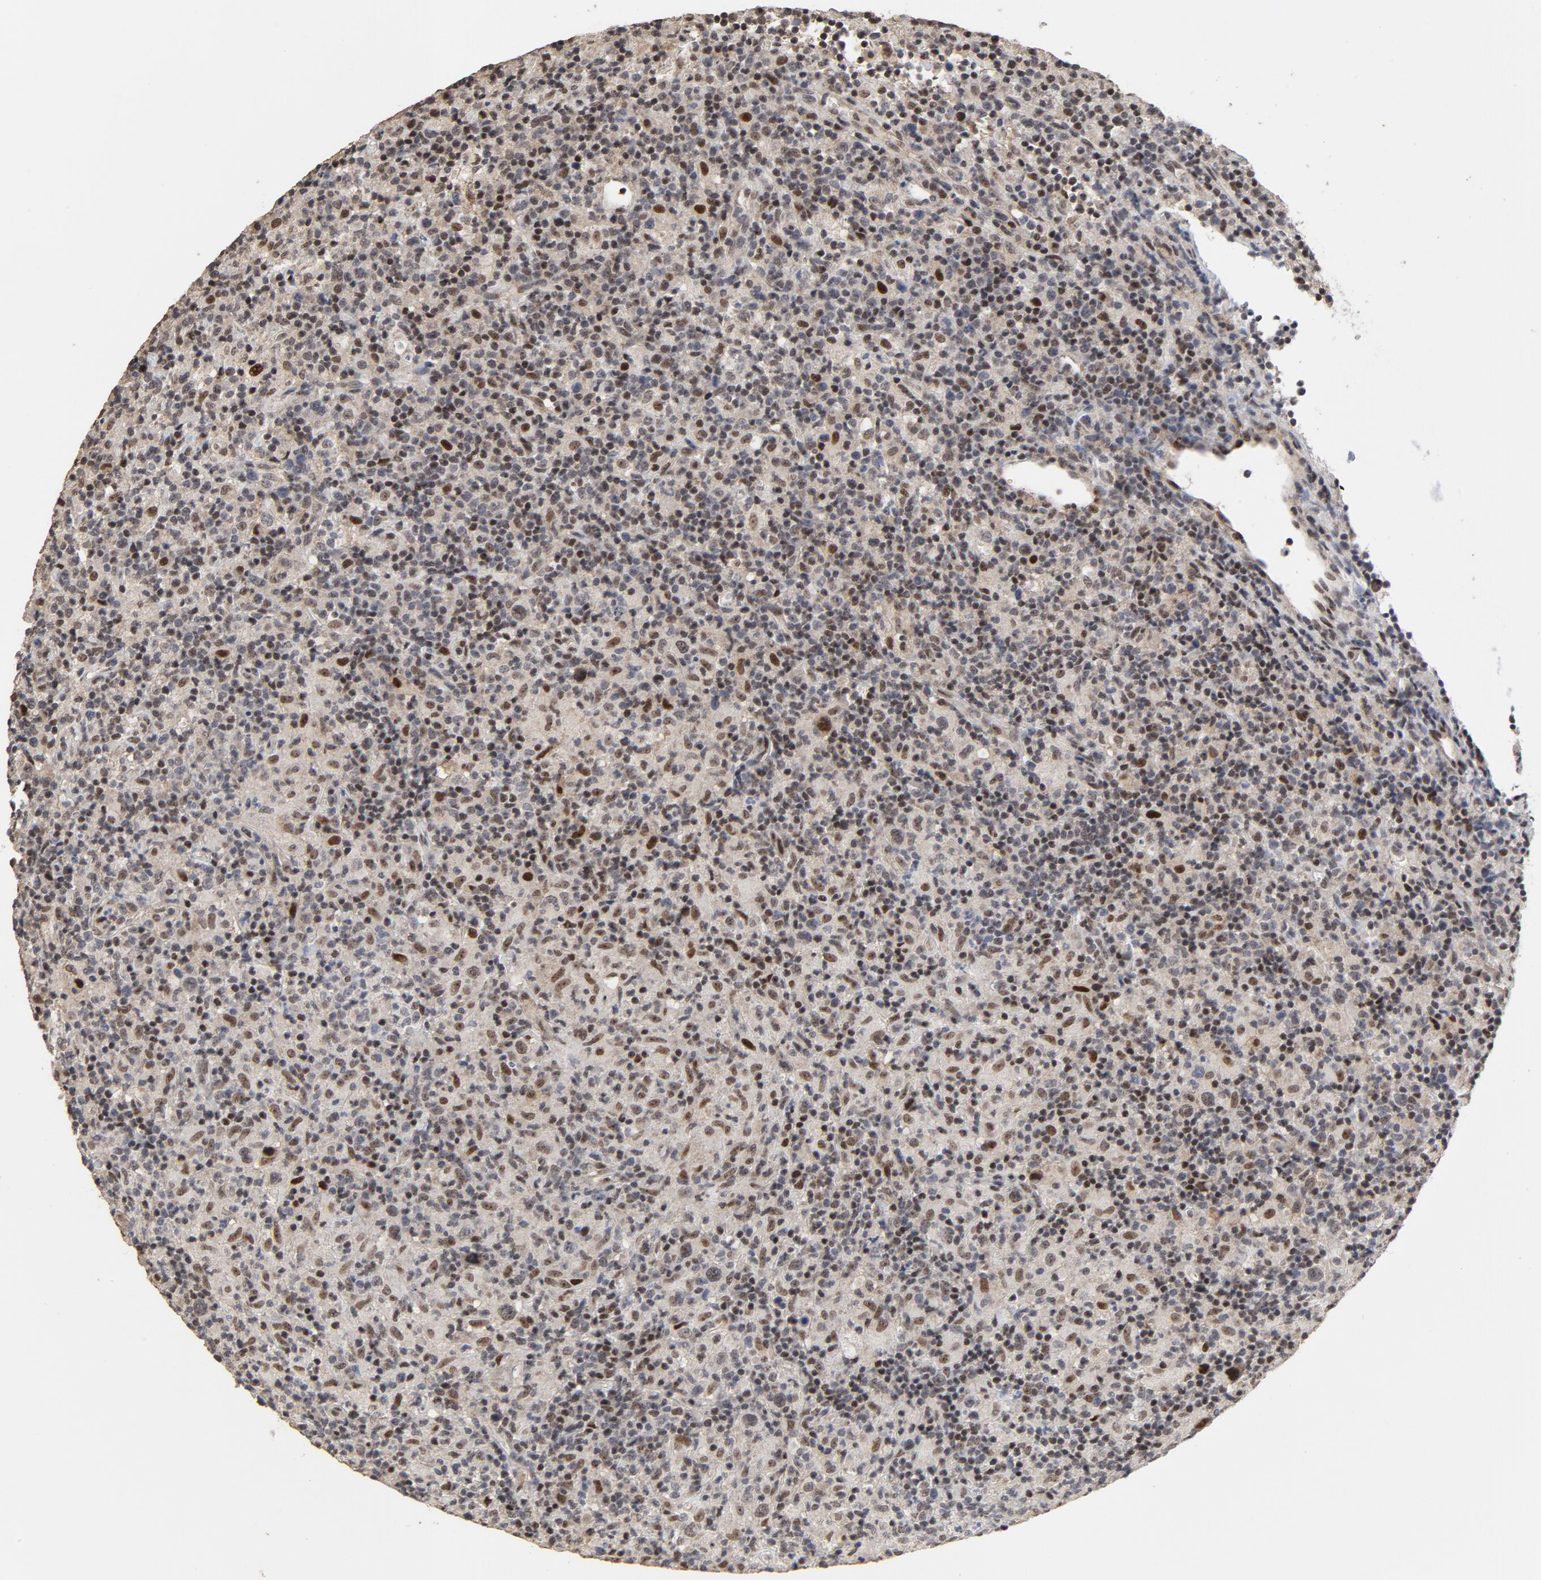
{"staining": {"intensity": "moderate", "quantity": "25%-75%", "location": "nuclear"}, "tissue": "lymphoma", "cell_type": "Tumor cells", "image_type": "cancer", "snomed": [{"axis": "morphology", "description": "Hodgkin's disease, NOS"}, {"axis": "topography", "description": "Lymph node"}], "caption": "High-magnification brightfield microscopy of Hodgkin's disease stained with DAB (3,3'-diaminobenzidine) (brown) and counterstained with hematoxylin (blue). tumor cells exhibit moderate nuclear staining is seen in approximately25%-75% of cells. (Stains: DAB (3,3'-diaminobenzidine) in brown, nuclei in blue, Microscopy: brightfield microscopy at high magnification).", "gene": "TP53RK", "patient": {"sex": "male", "age": 65}}